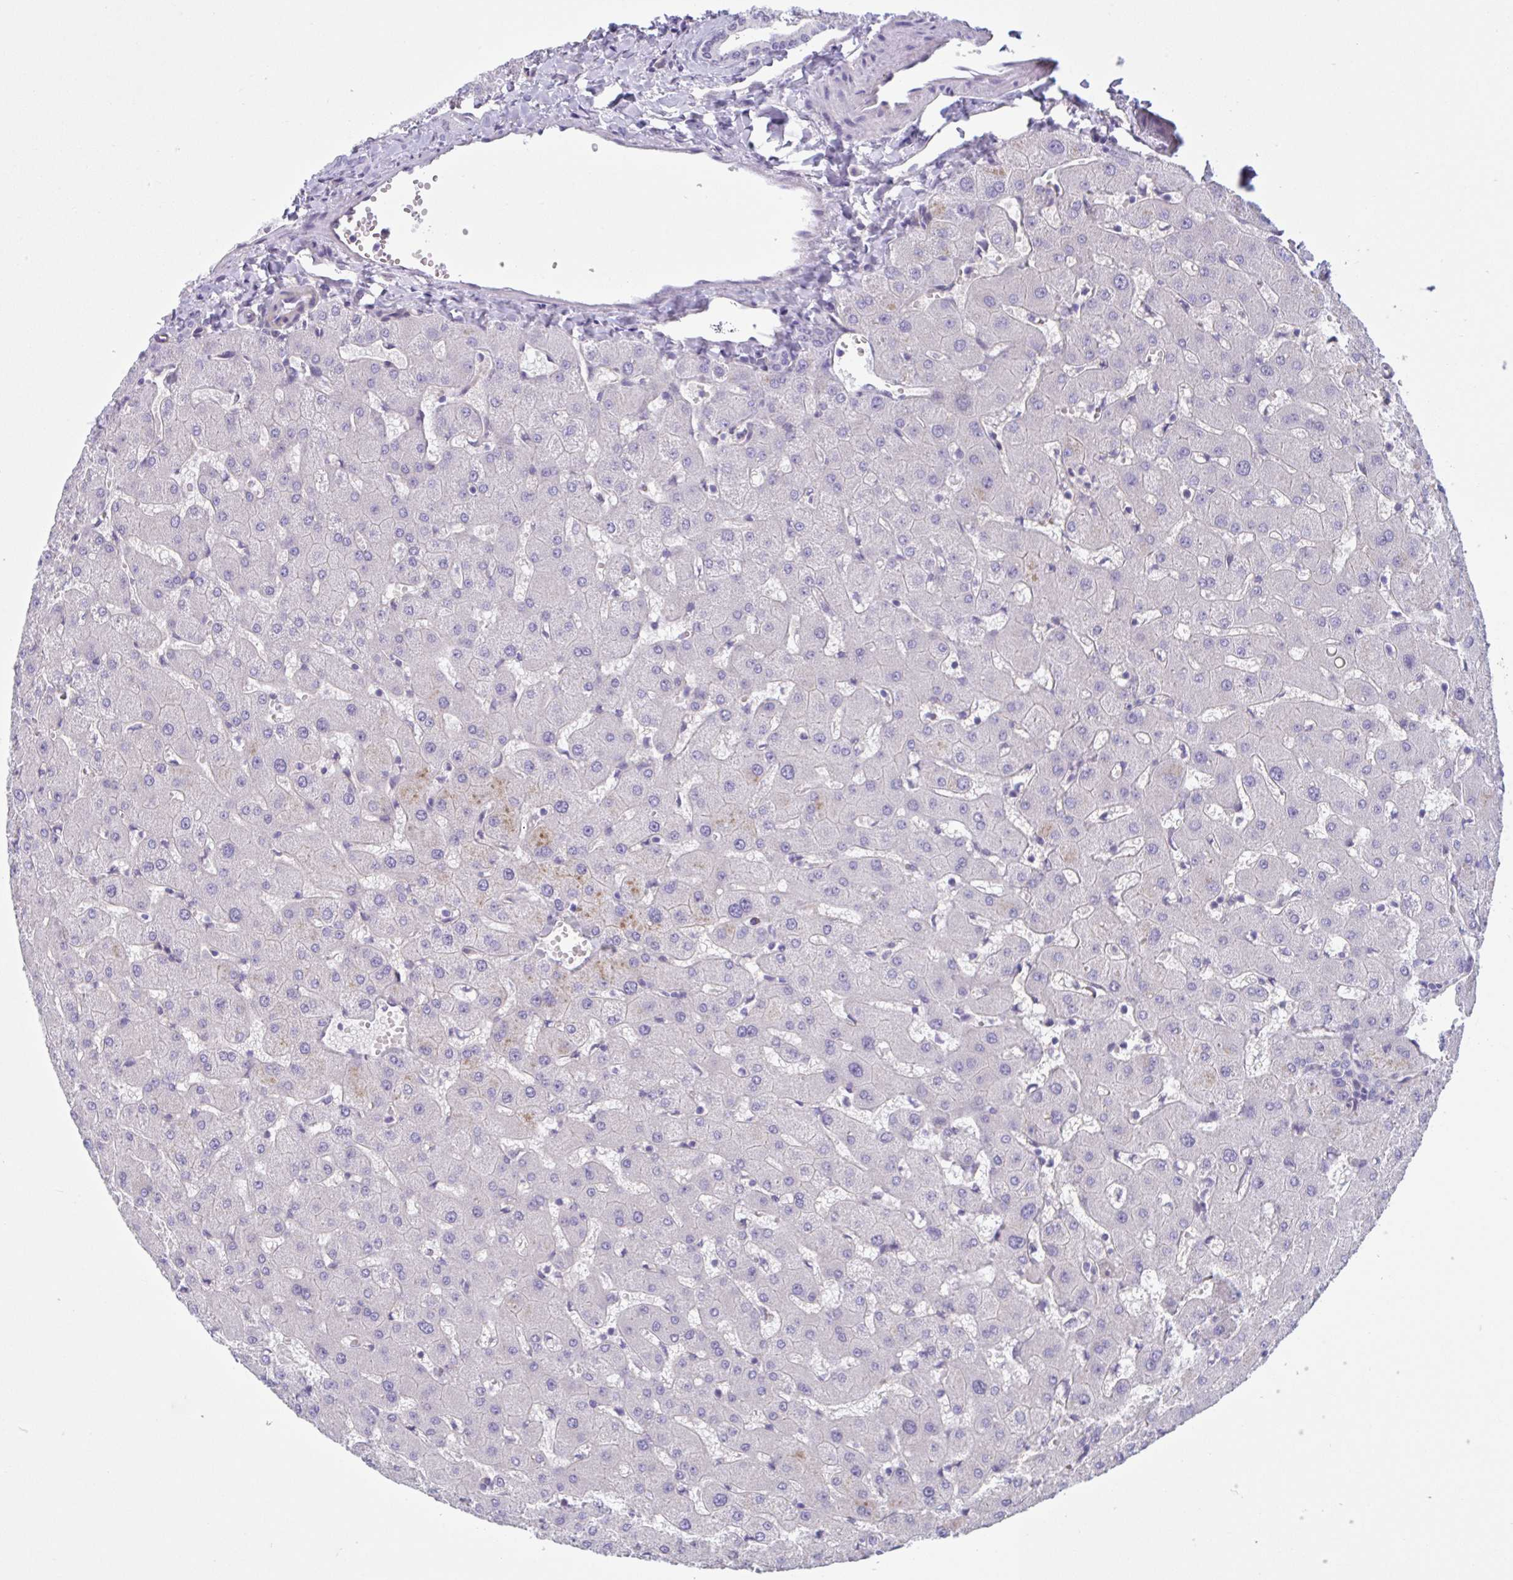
{"staining": {"intensity": "negative", "quantity": "none", "location": "none"}, "tissue": "liver", "cell_type": "Cholangiocytes", "image_type": "normal", "snomed": [{"axis": "morphology", "description": "Normal tissue, NOS"}, {"axis": "topography", "description": "Liver"}], "caption": "High magnification brightfield microscopy of normal liver stained with DAB (3,3'-diaminobenzidine) (brown) and counterstained with hematoxylin (blue): cholangiocytes show no significant staining. (Brightfield microscopy of DAB (3,3'-diaminobenzidine) IHC at high magnification).", "gene": "TTC7B", "patient": {"sex": "female", "age": 63}}